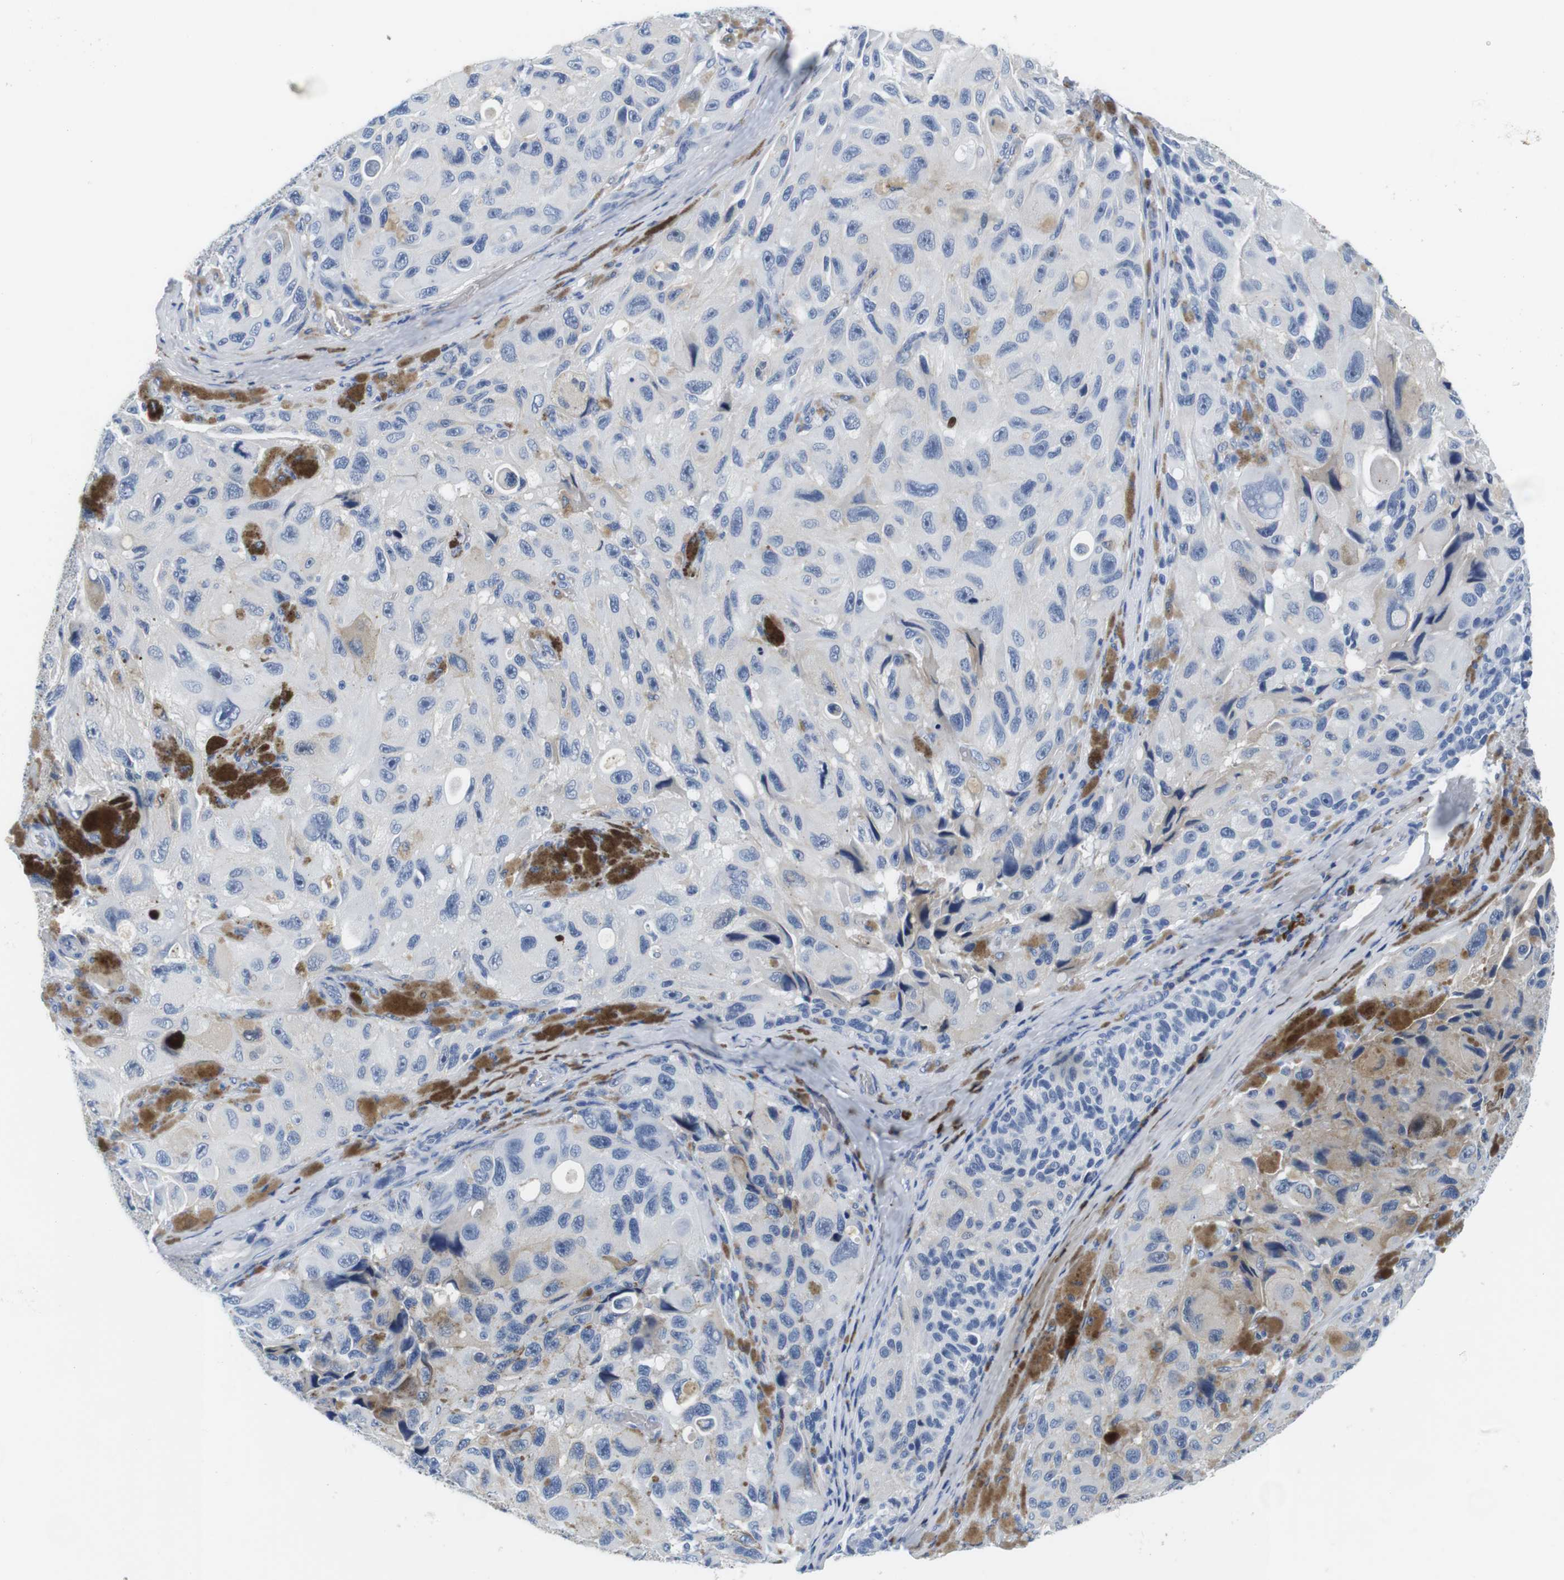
{"staining": {"intensity": "negative", "quantity": "none", "location": "none"}, "tissue": "melanoma", "cell_type": "Tumor cells", "image_type": "cancer", "snomed": [{"axis": "morphology", "description": "Malignant melanoma, NOS"}, {"axis": "topography", "description": "Skin"}], "caption": "The image displays no staining of tumor cells in malignant melanoma.", "gene": "IGKC", "patient": {"sex": "female", "age": 73}}